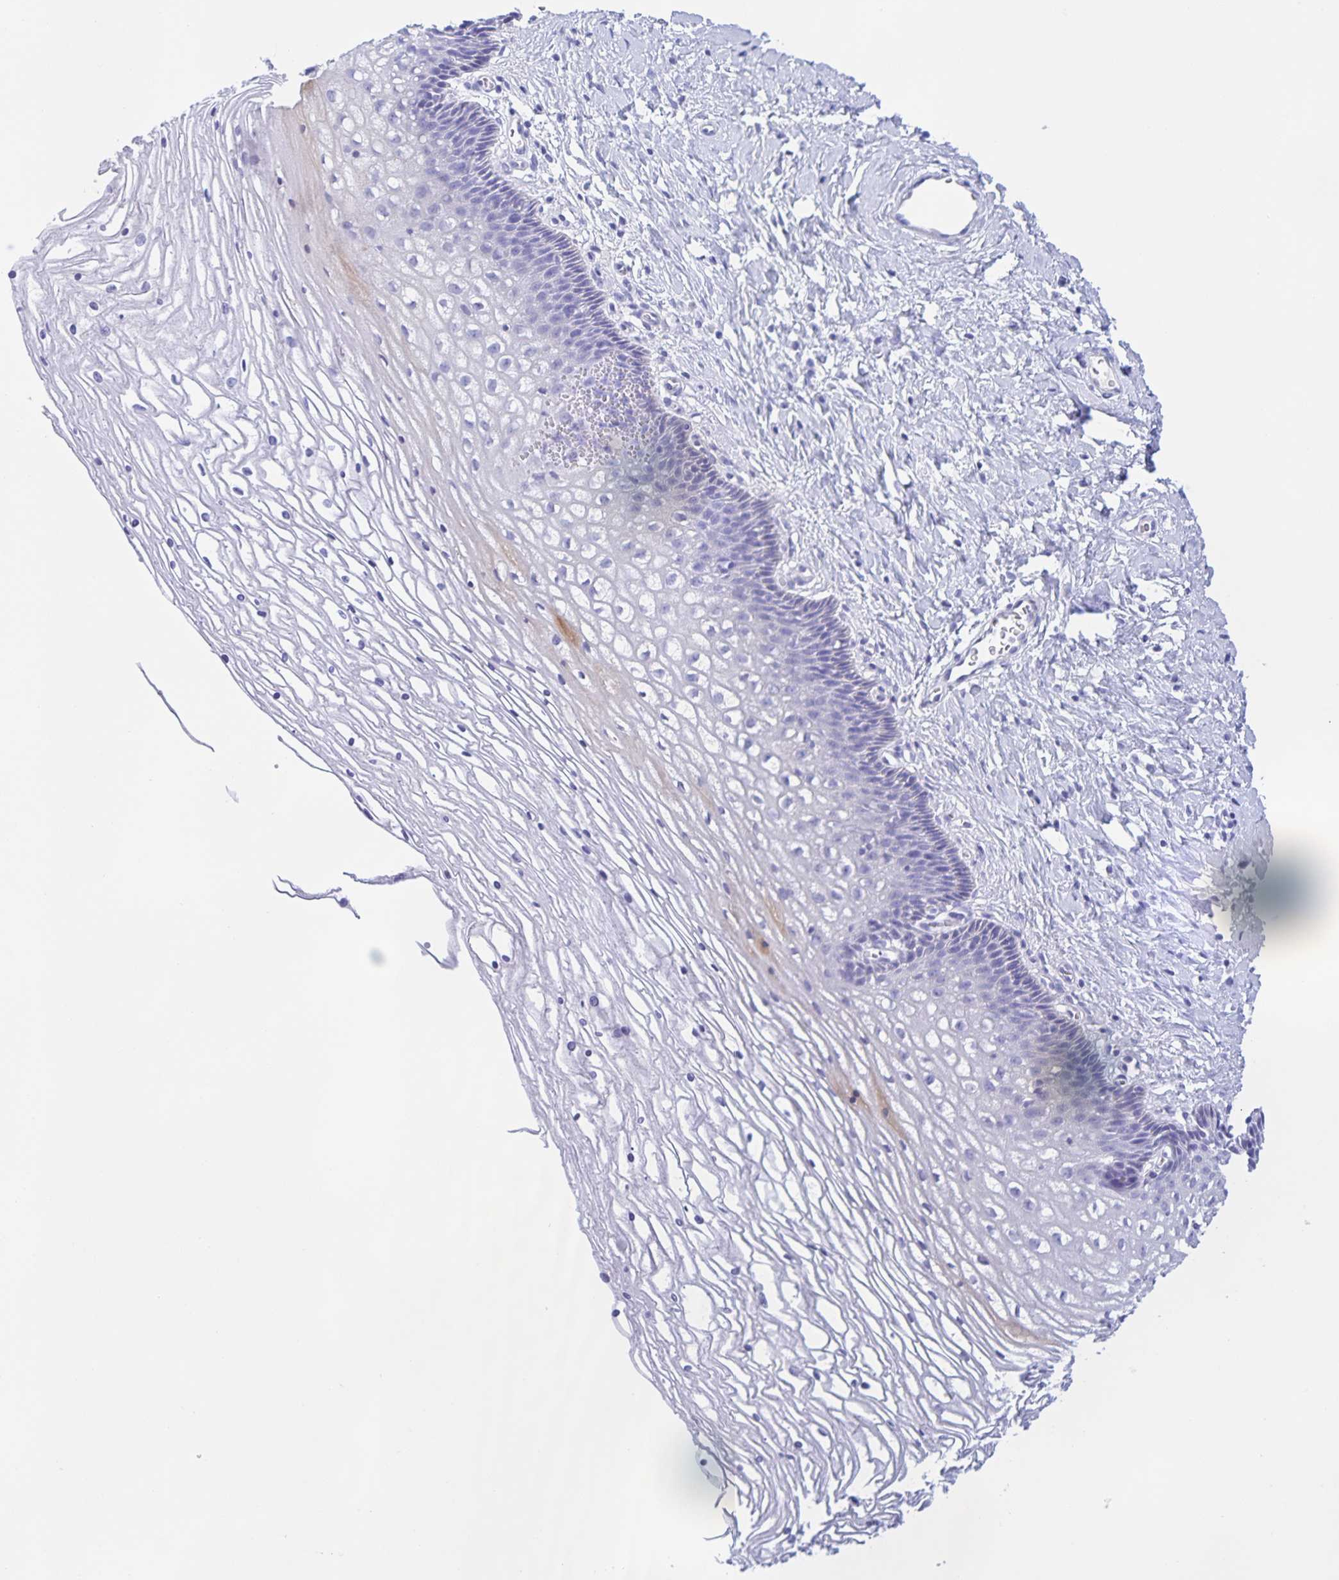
{"staining": {"intensity": "negative", "quantity": "none", "location": "none"}, "tissue": "cervix", "cell_type": "Glandular cells", "image_type": "normal", "snomed": [{"axis": "morphology", "description": "Normal tissue, NOS"}, {"axis": "topography", "description": "Cervix"}], "caption": "Immunohistochemistry (IHC) photomicrograph of benign cervix: human cervix stained with DAB (3,3'-diaminobenzidine) shows no significant protein positivity in glandular cells.", "gene": "CATSPER4", "patient": {"sex": "female", "age": 36}}